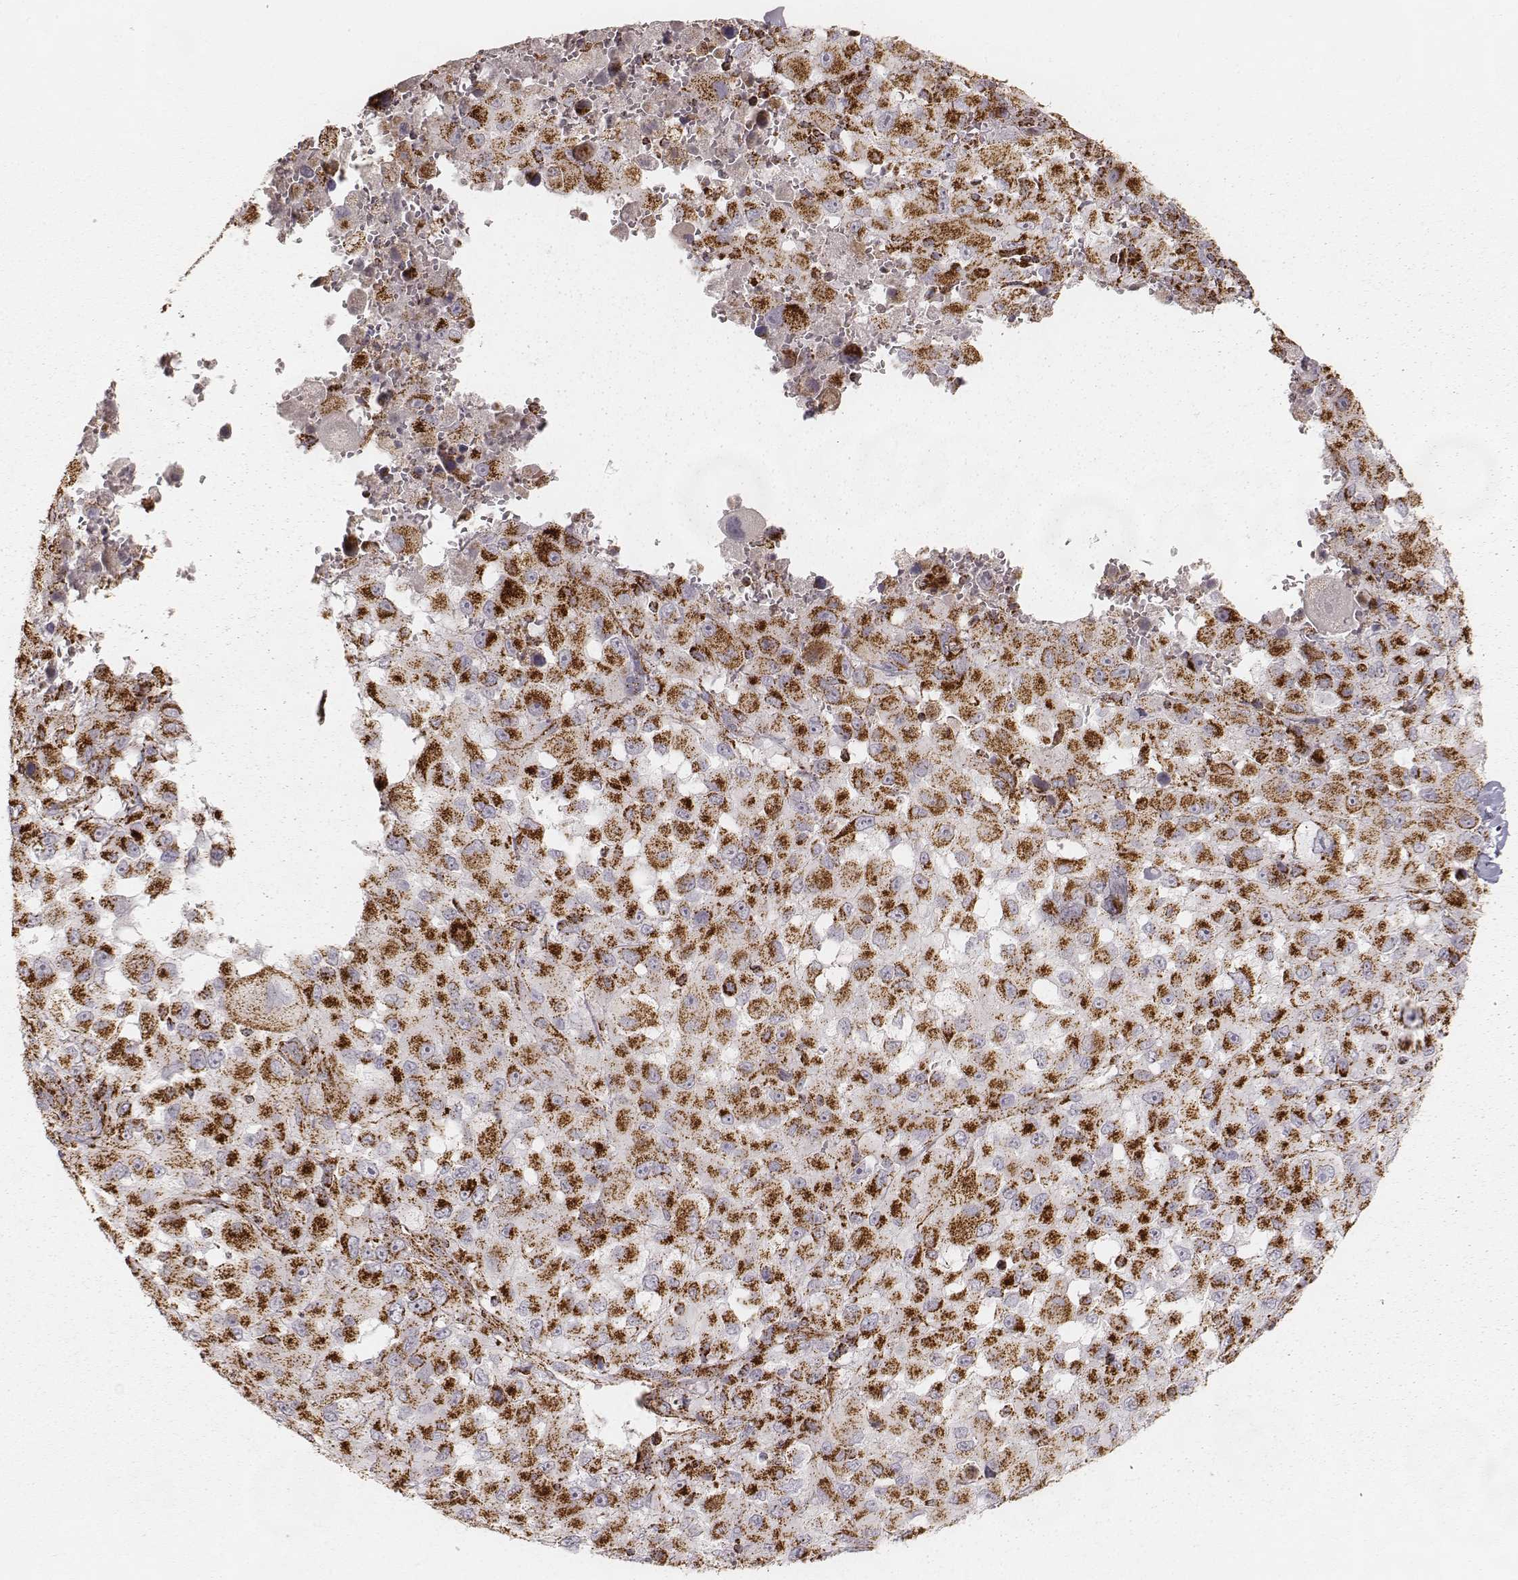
{"staining": {"intensity": "strong", "quantity": ">75%", "location": "cytoplasmic/membranous"}, "tissue": "melanoma", "cell_type": "Tumor cells", "image_type": "cancer", "snomed": [{"axis": "morphology", "description": "Malignant melanoma, Metastatic site"}, {"axis": "topography", "description": "Lymph node"}], "caption": "An IHC photomicrograph of neoplastic tissue is shown. Protein staining in brown highlights strong cytoplasmic/membranous positivity in melanoma within tumor cells.", "gene": "CS", "patient": {"sex": "male", "age": 50}}